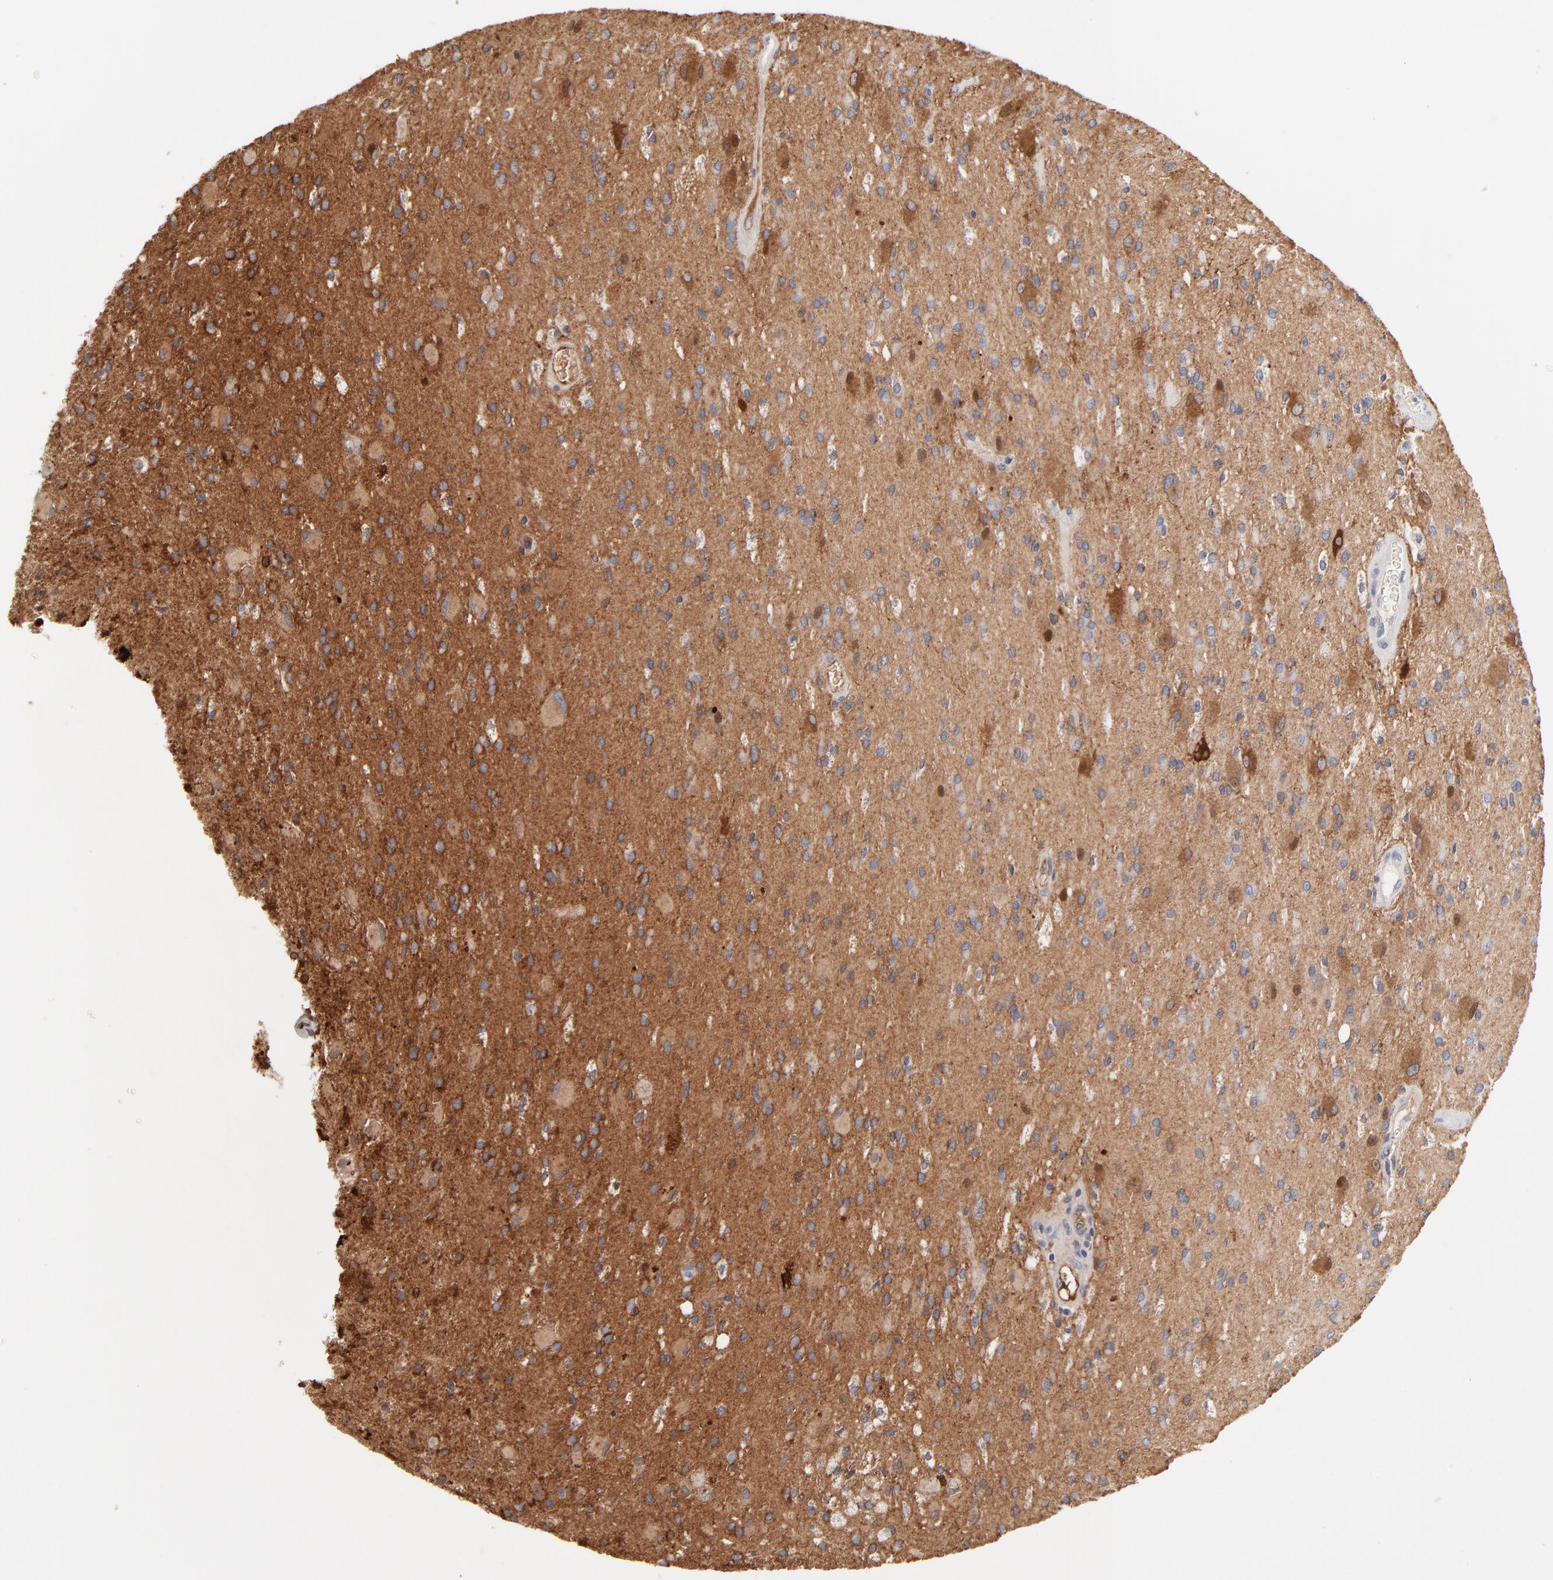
{"staining": {"intensity": "negative", "quantity": "none", "location": "none"}, "tissue": "glioma", "cell_type": "Tumor cells", "image_type": "cancer", "snomed": [{"axis": "morphology", "description": "Glioma, malignant, Low grade"}, {"axis": "topography", "description": "Brain"}], "caption": "Tumor cells show no significant protein expression in glioma.", "gene": "AURKA", "patient": {"sex": "male", "age": 58}}